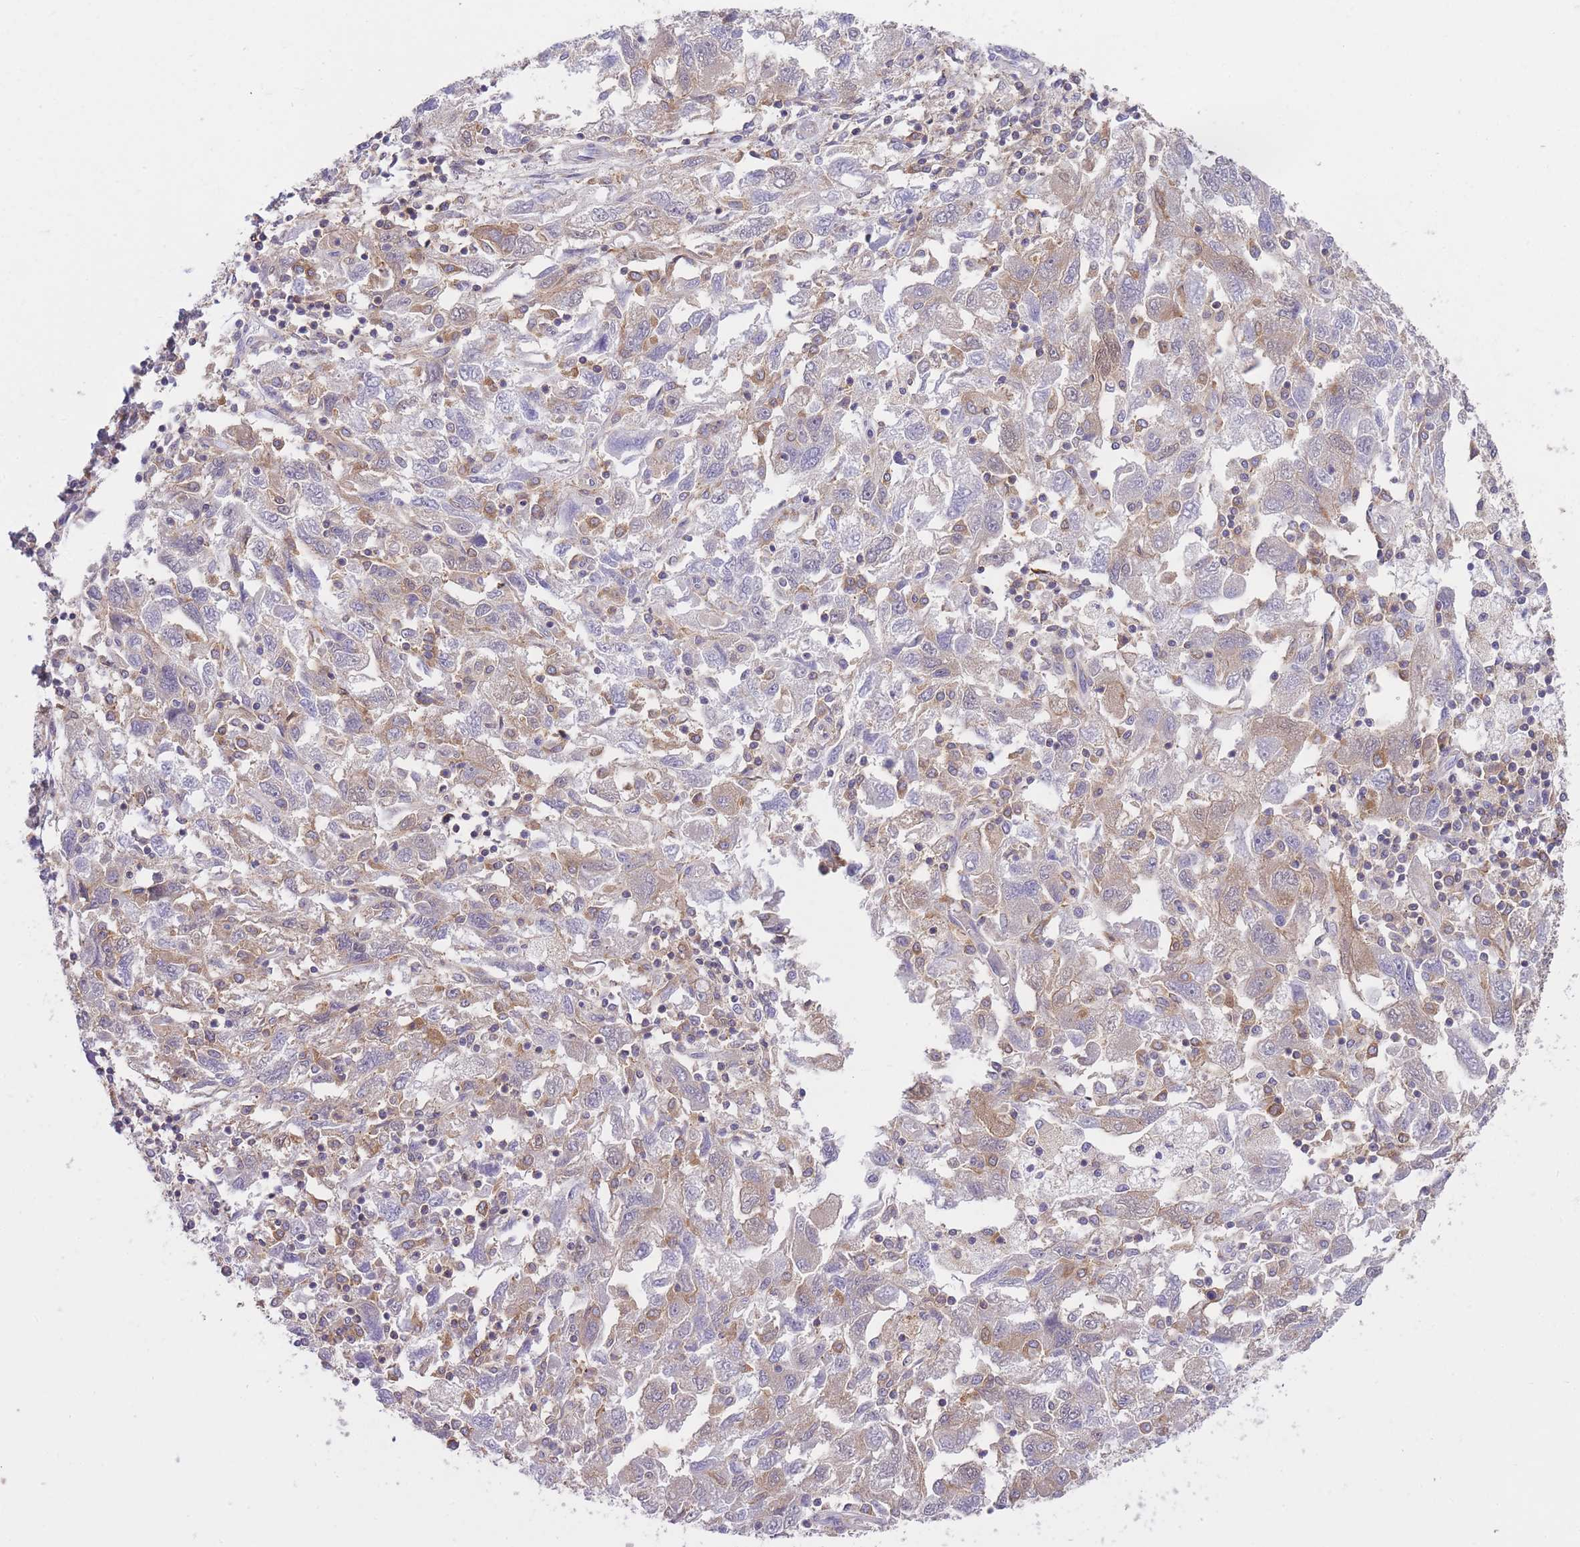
{"staining": {"intensity": "weak", "quantity": "<25%", "location": "cytoplasmic/membranous"}, "tissue": "ovarian cancer", "cell_type": "Tumor cells", "image_type": "cancer", "snomed": [{"axis": "morphology", "description": "Carcinoma, NOS"}, {"axis": "morphology", "description": "Cystadenocarcinoma, serous, NOS"}, {"axis": "topography", "description": "Ovary"}], "caption": "The histopathology image exhibits no significant staining in tumor cells of ovarian cancer (carcinoma). (Brightfield microscopy of DAB (3,3'-diaminobenzidine) immunohistochemistry (IHC) at high magnification).", "gene": "PRKAR1A", "patient": {"sex": "female", "age": 69}}